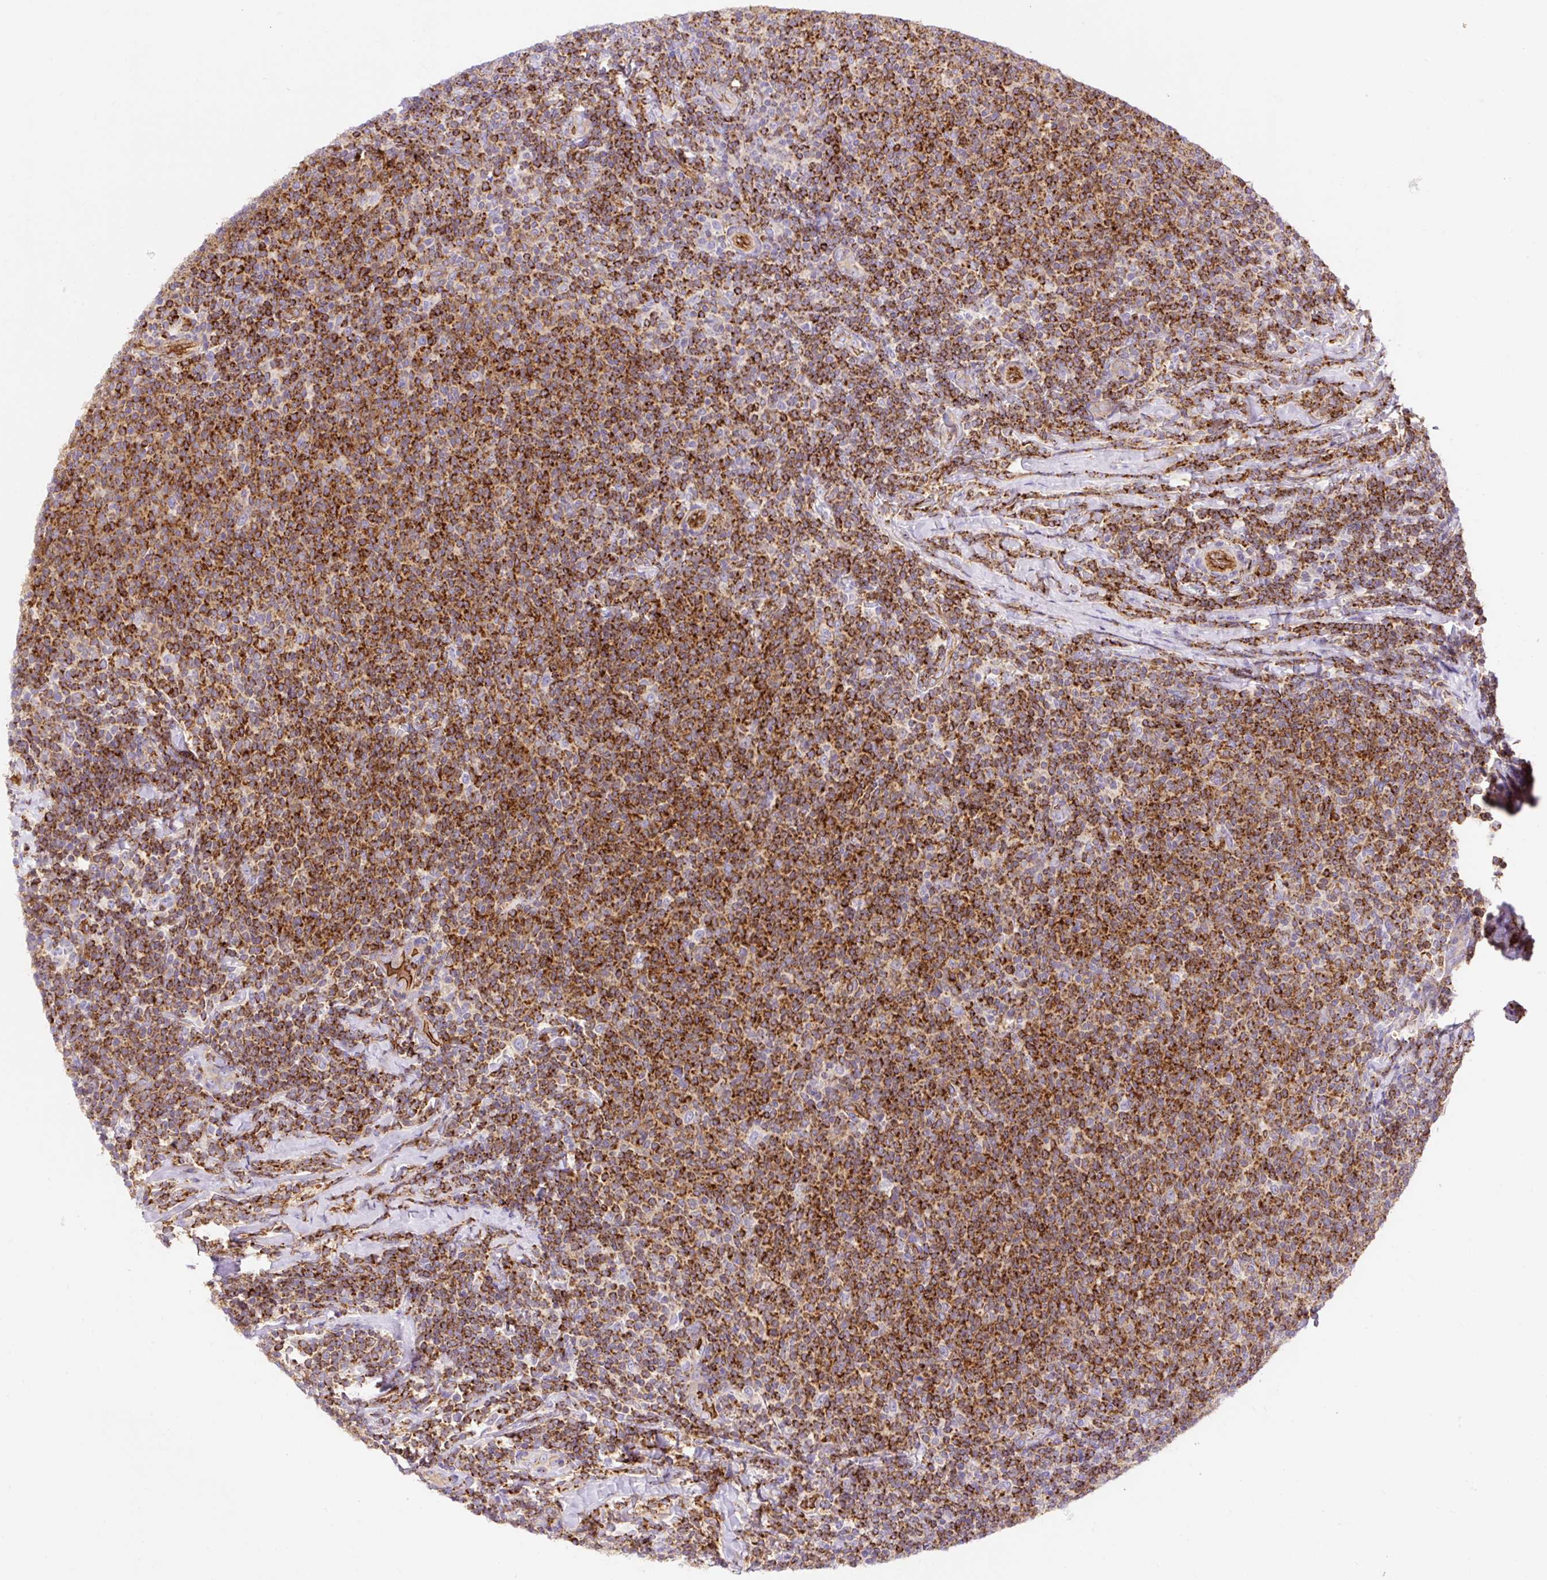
{"staining": {"intensity": "strong", "quantity": ">75%", "location": "cytoplasmic/membranous"}, "tissue": "lymphoma", "cell_type": "Tumor cells", "image_type": "cancer", "snomed": [{"axis": "morphology", "description": "Malignant lymphoma, non-Hodgkin's type, Low grade"}, {"axis": "topography", "description": "Lymph node"}], "caption": "Low-grade malignant lymphoma, non-Hodgkin's type tissue shows strong cytoplasmic/membranous staining in about >75% of tumor cells Nuclei are stained in blue.", "gene": "HIP1R", "patient": {"sex": "male", "age": 52}}